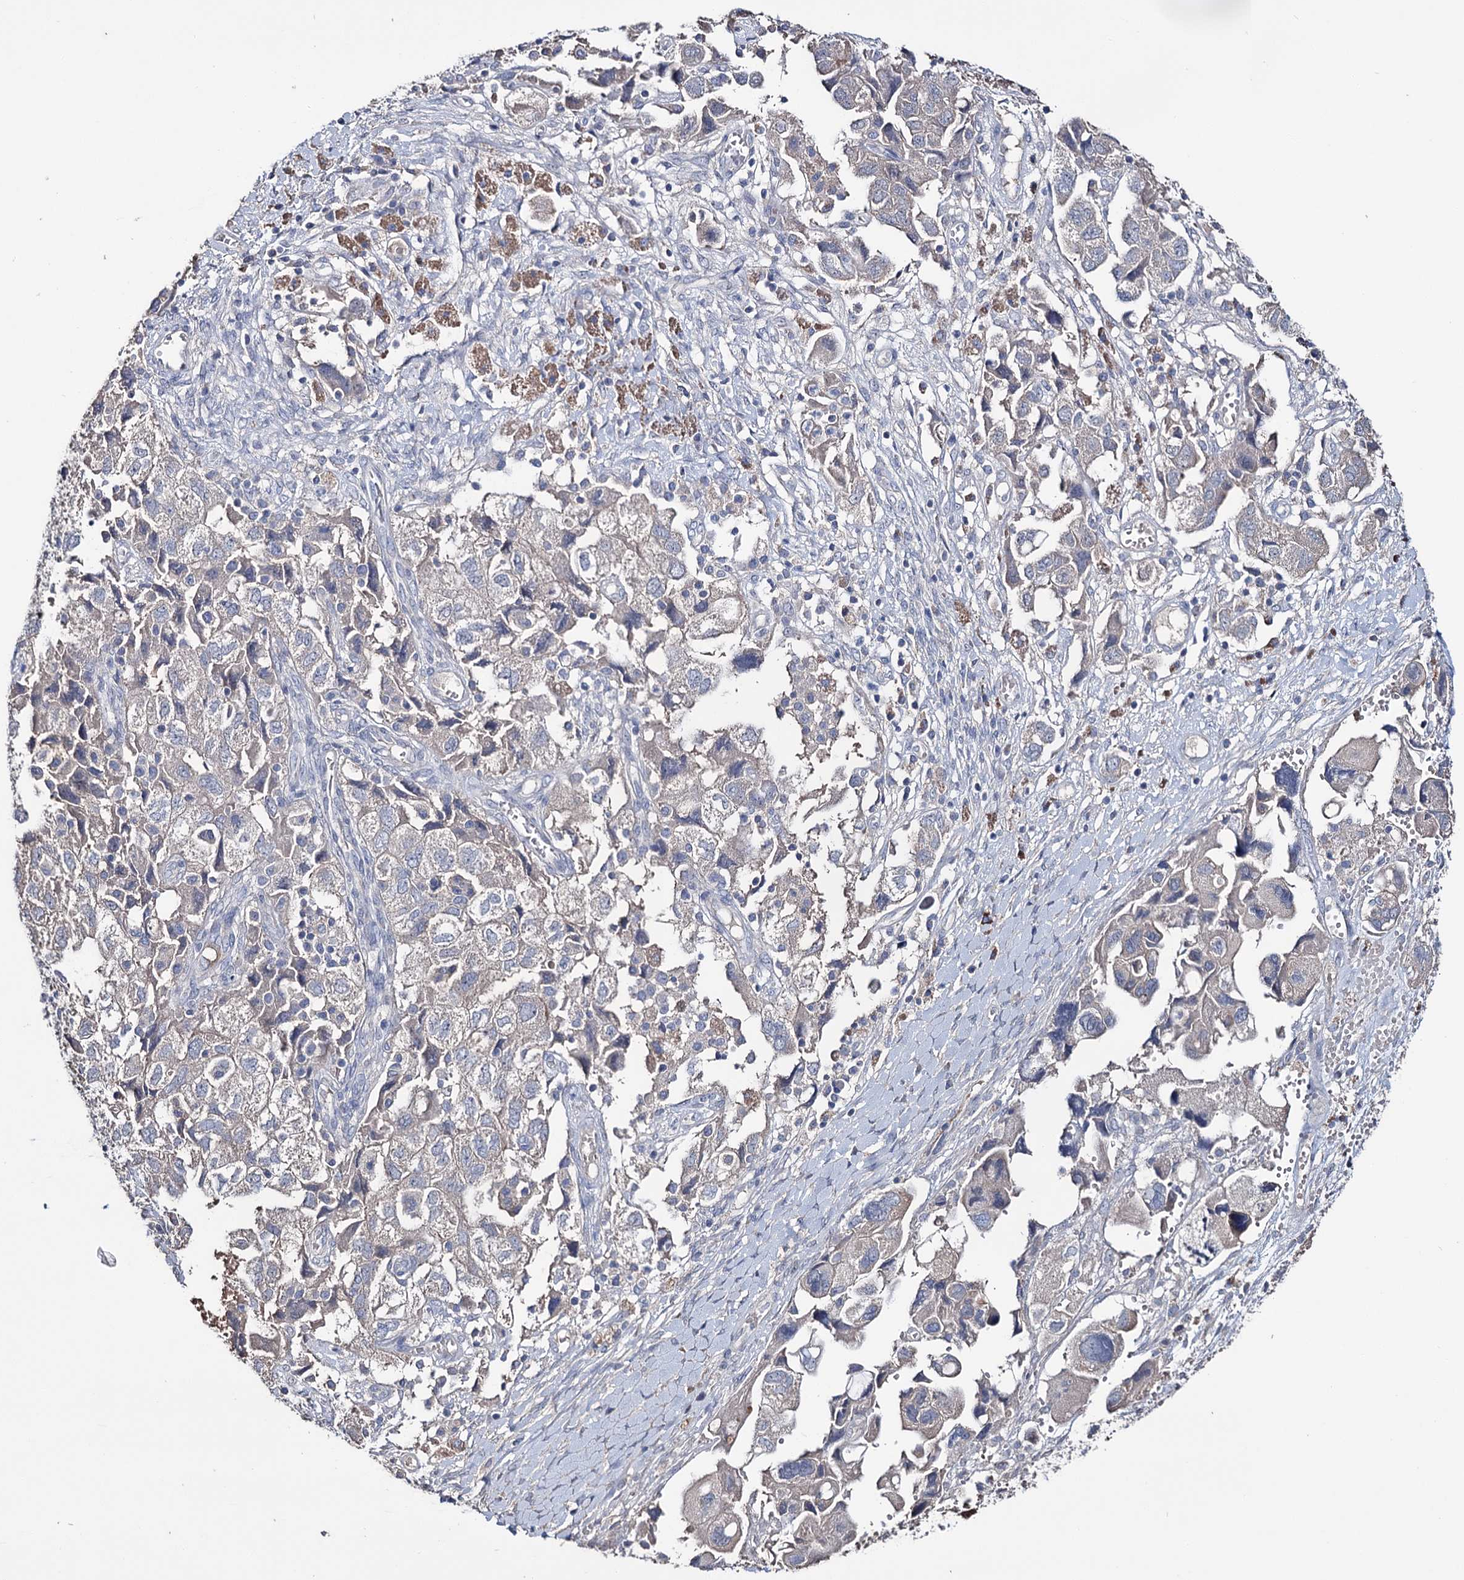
{"staining": {"intensity": "negative", "quantity": "none", "location": "none"}, "tissue": "ovarian cancer", "cell_type": "Tumor cells", "image_type": "cancer", "snomed": [{"axis": "morphology", "description": "Carcinoma, NOS"}, {"axis": "morphology", "description": "Cystadenocarcinoma, serous, NOS"}, {"axis": "topography", "description": "Ovary"}], "caption": "IHC of serous cystadenocarcinoma (ovarian) shows no positivity in tumor cells. Brightfield microscopy of immunohistochemistry (IHC) stained with DAB (brown) and hematoxylin (blue), captured at high magnification.", "gene": "EPB41L5", "patient": {"sex": "female", "age": 69}}